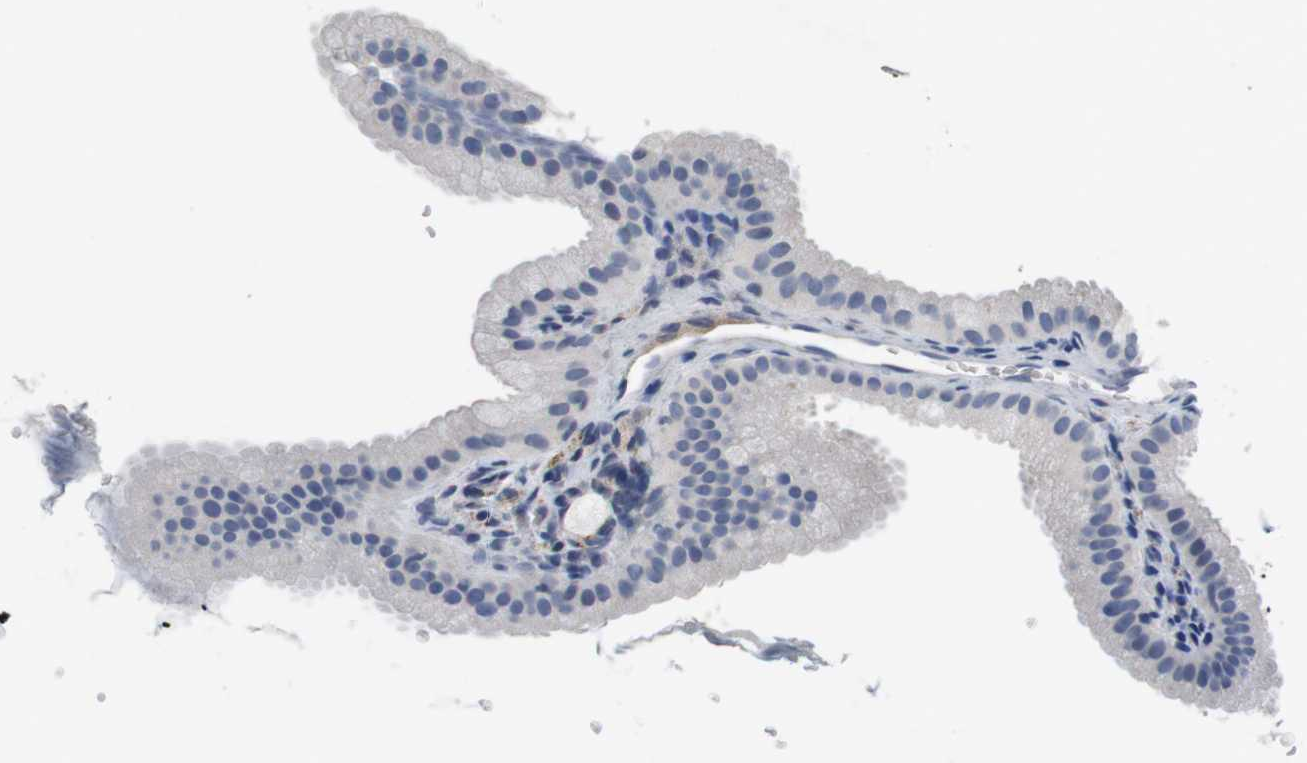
{"staining": {"intensity": "negative", "quantity": "none", "location": "none"}, "tissue": "gallbladder", "cell_type": "Glandular cells", "image_type": "normal", "snomed": [{"axis": "morphology", "description": "Normal tissue, NOS"}, {"axis": "topography", "description": "Gallbladder"}], "caption": "Glandular cells show no significant protein positivity in unremarkable gallbladder. (Stains: DAB (3,3'-diaminobenzidine) IHC with hematoxylin counter stain, Microscopy: brightfield microscopy at high magnification).", "gene": "MAP6", "patient": {"sex": "female", "age": 64}}